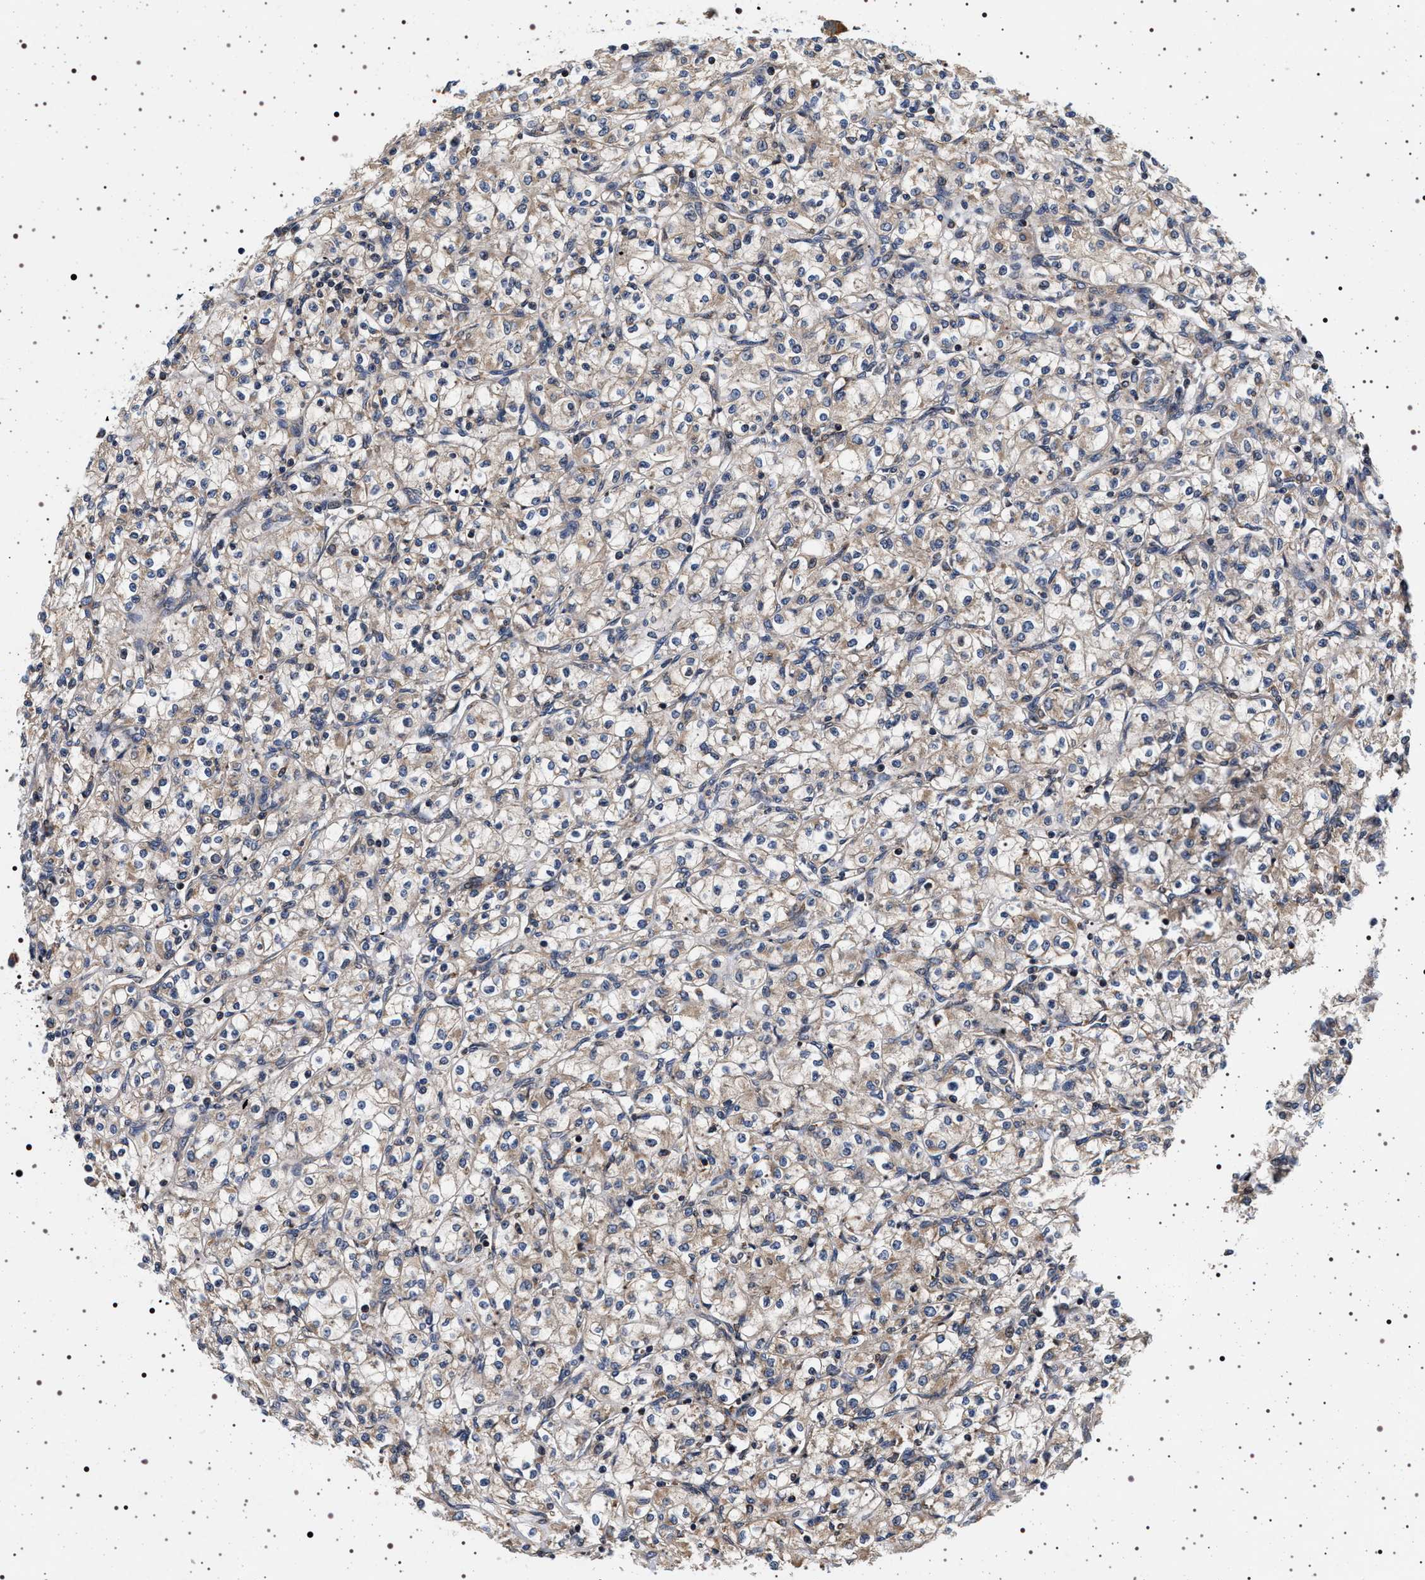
{"staining": {"intensity": "weak", "quantity": "<25%", "location": "cytoplasmic/membranous"}, "tissue": "renal cancer", "cell_type": "Tumor cells", "image_type": "cancer", "snomed": [{"axis": "morphology", "description": "Adenocarcinoma, NOS"}, {"axis": "topography", "description": "Kidney"}], "caption": "Tumor cells show no significant protein expression in renal adenocarcinoma.", "gene": "DCBLD2", "patient": {"sex": "male", "age": 77}}